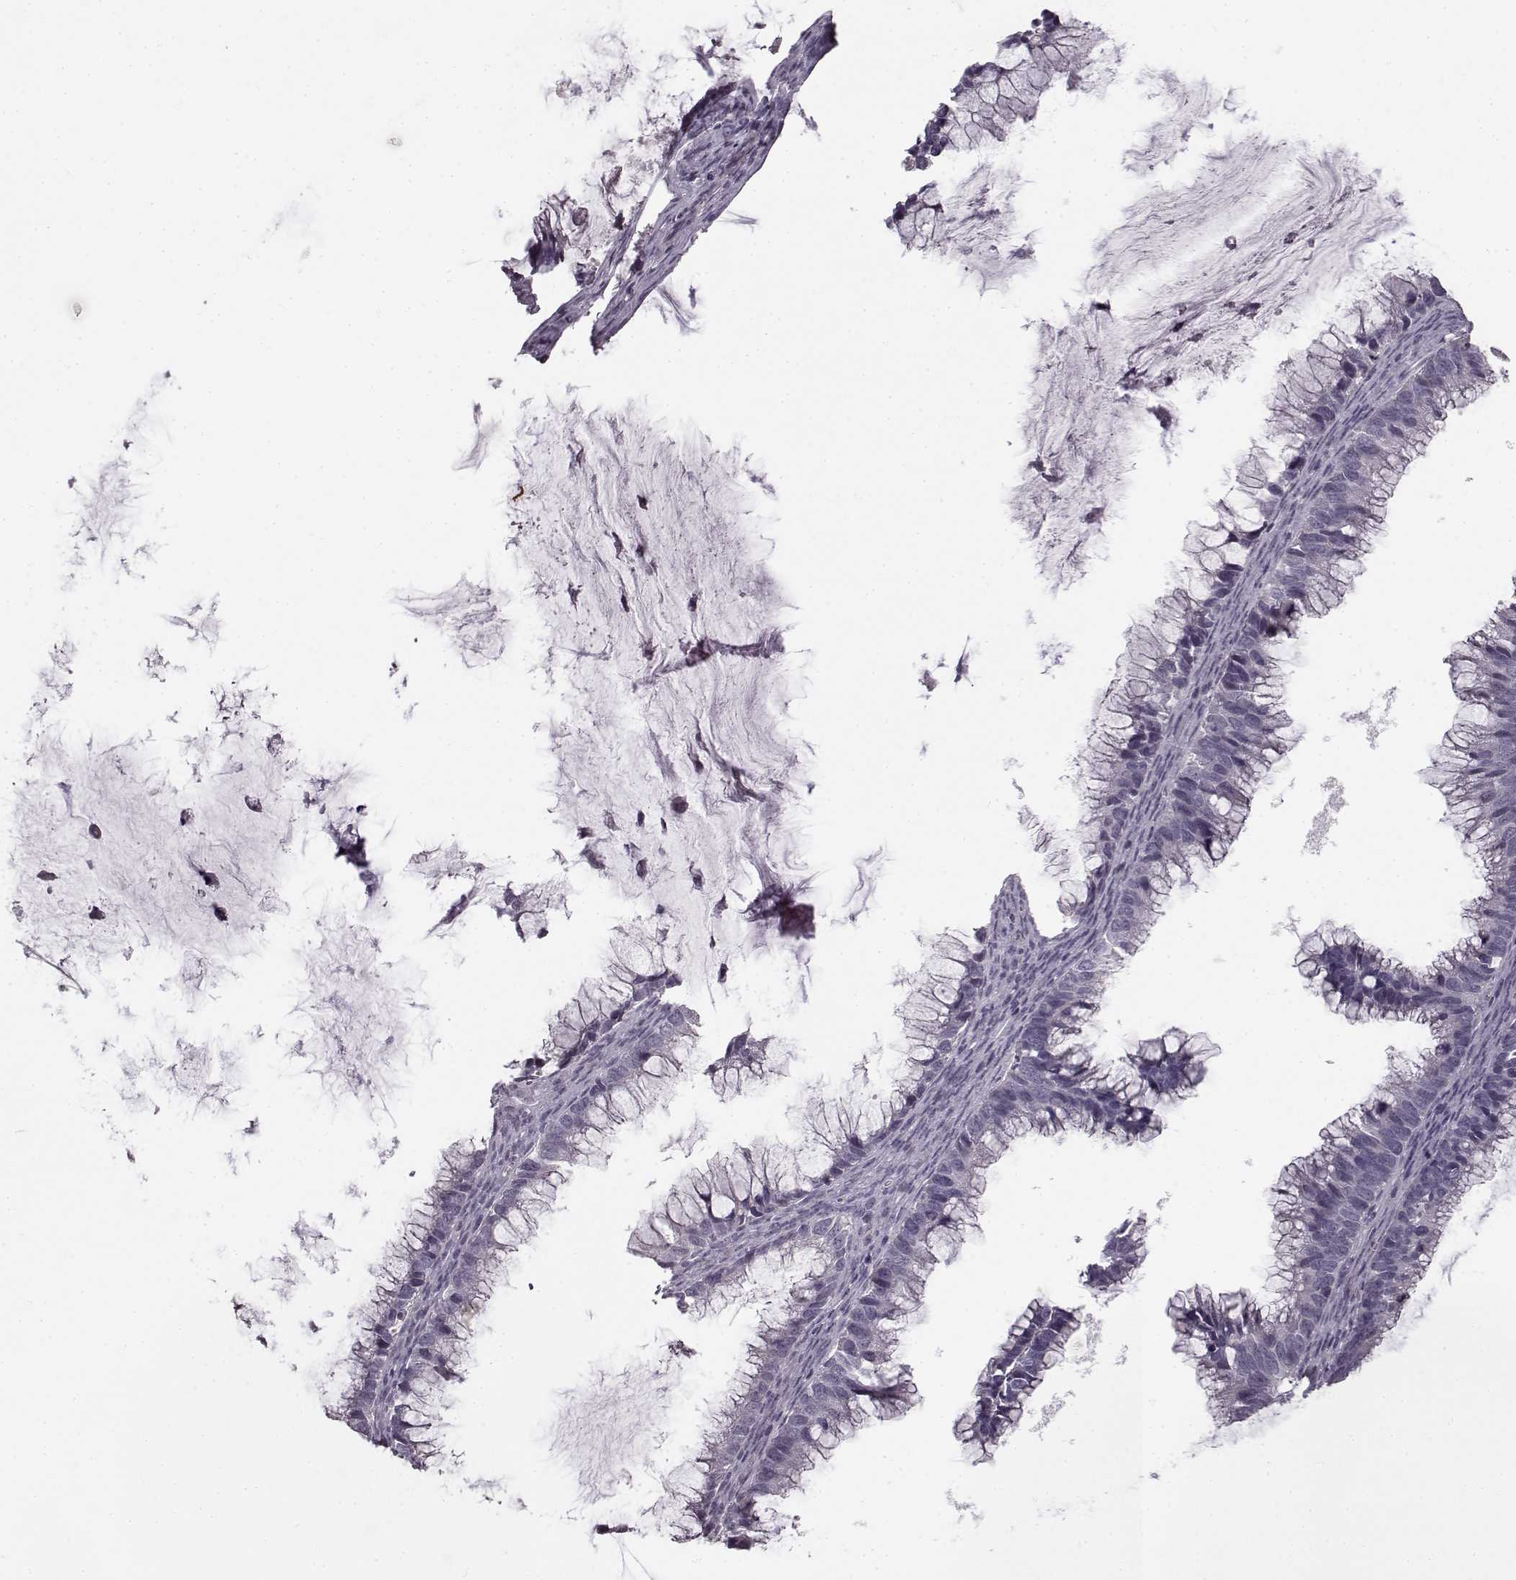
{"staining": {"intensity": "negative", "quantity": "none", "location": "none"}, "tissue": "ovarian cancer", "cell_type": "Tumor cells", "image_type": "cancer", "snomed": [{"axis": "morphology", "description": "Cystadenocarcinoma, mucinous, NOS"}, {"axis": "topography", "description": "Ovary"}], "caption": "Human ovarian cancer (mucinous cystadenocarcinoma) stained for a protein using IHC shows no expression in tumor cells.", "gene": "LHB", "patient": {"sex": "female", "age": 38}}